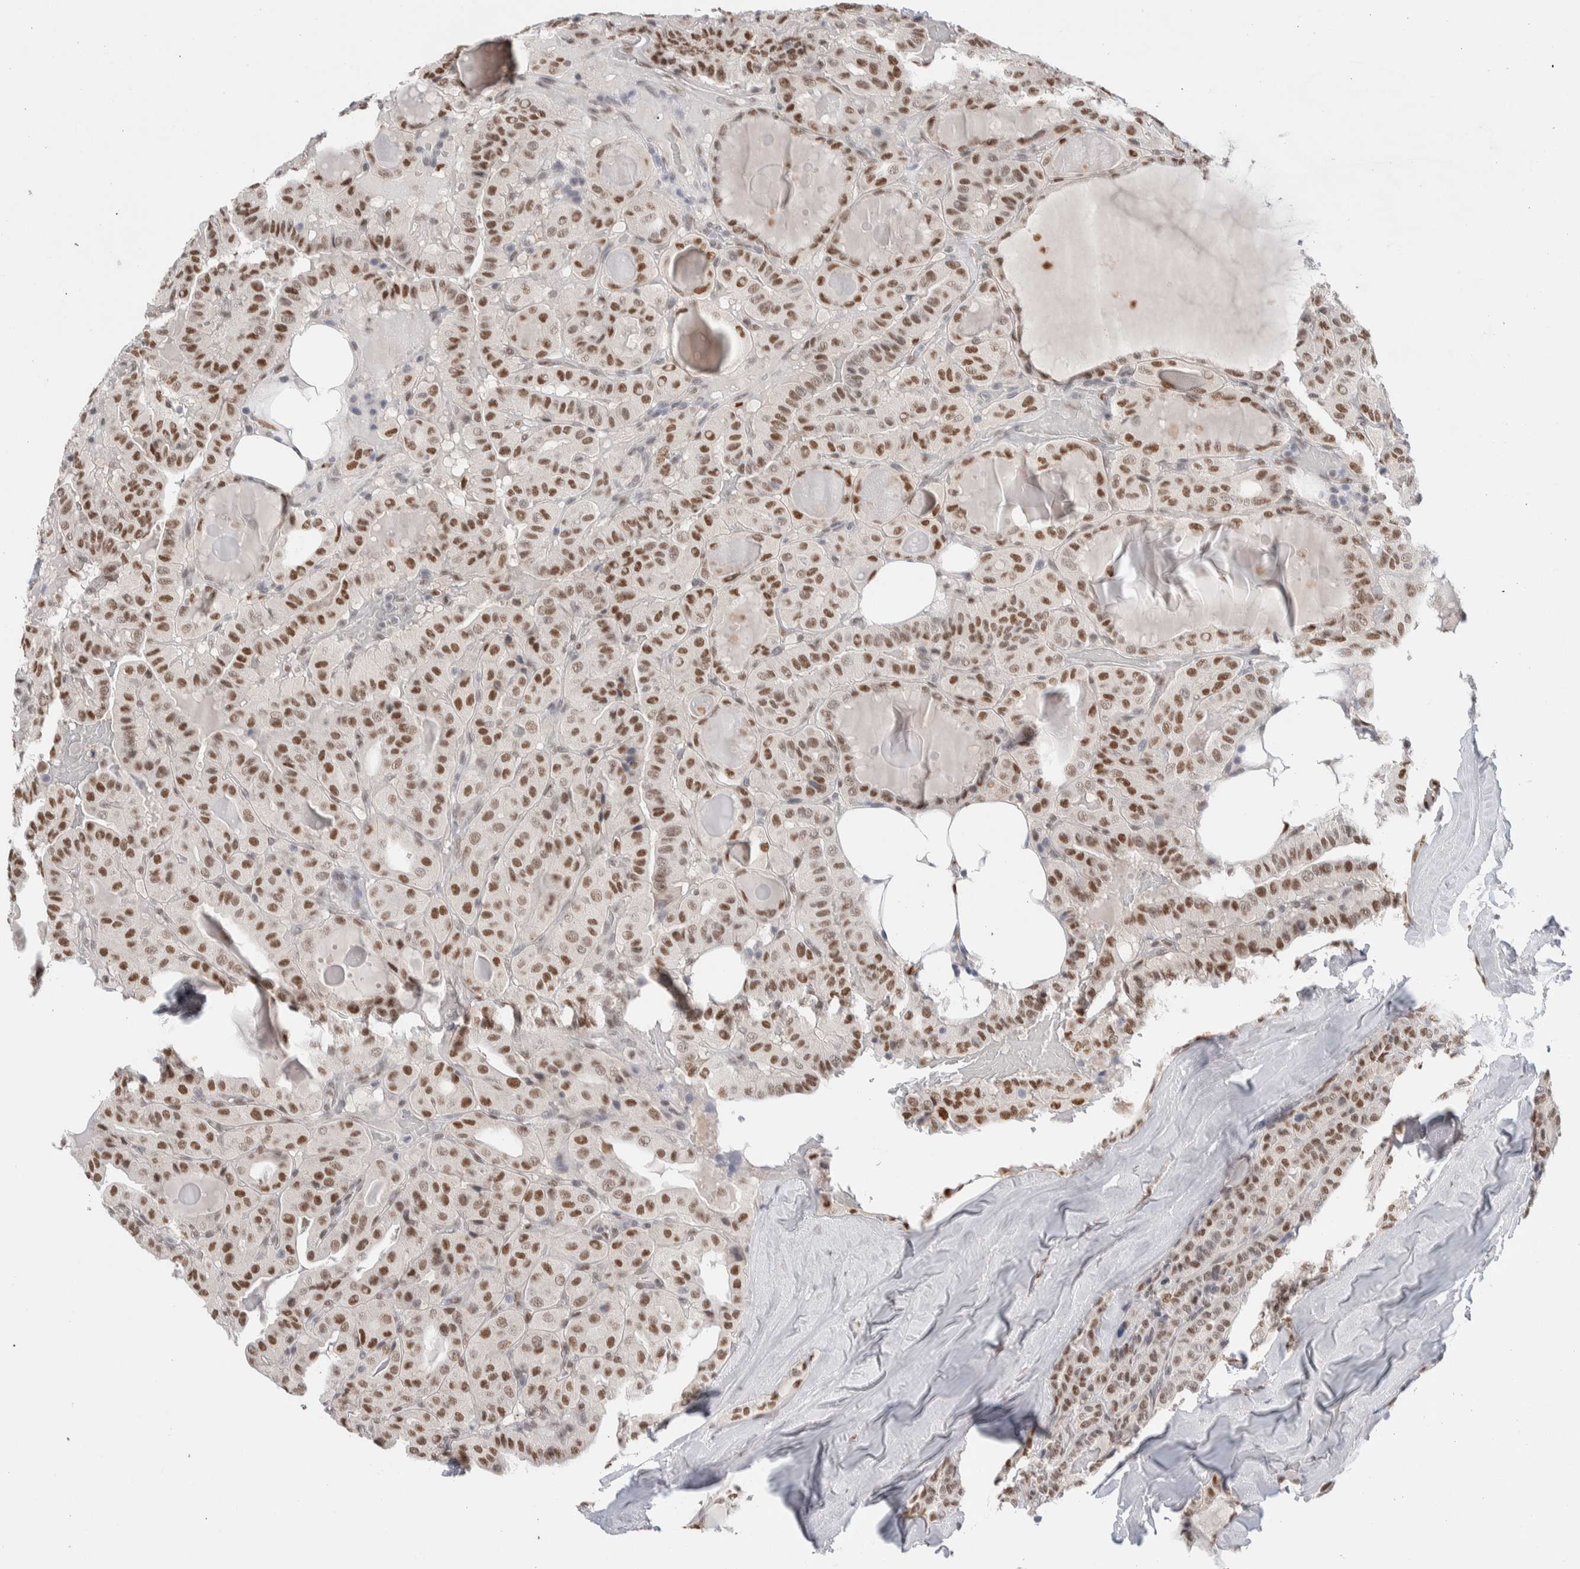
{"staining": {"intensity": "moderate", "quantity": ">75%", "location": "nuclear"}, "tissue": "thyroid cancer", "cell_type": "Tumor cells", "image_type": "cancer", "snomed": [{"axis": "morphology", "description": "Papillary adenocarcinoma, NOS"}, {"axis": "topography", "description": "Thyroid gland"}], "caption": "This is a photomicrograph of IHC staining of papillary adenocarcinoma (thyroid), which shows moderate positivity in the nuclear of tumor cells.", "gene": "PRMT1", "patient": {"sex": "male", "age": 77}}